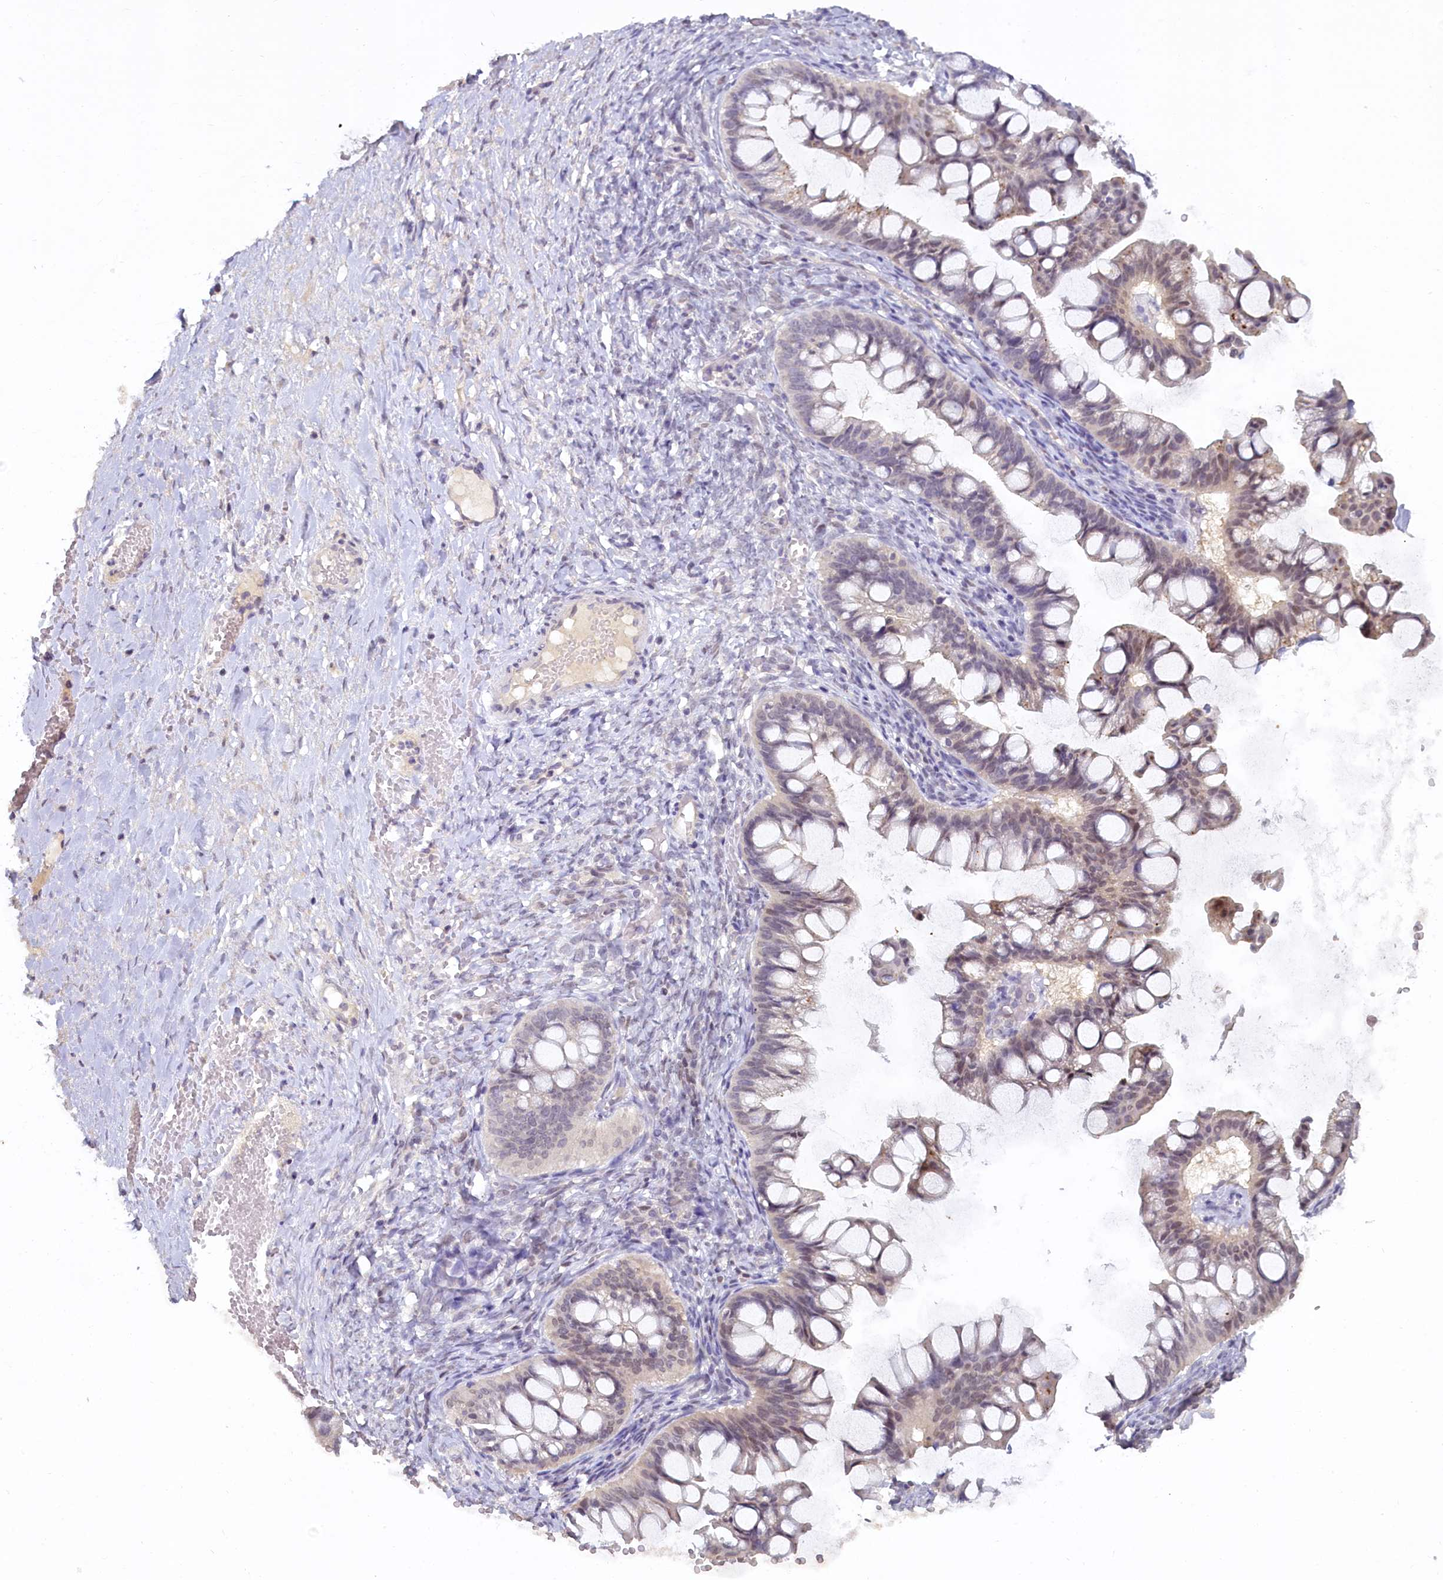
{"staining": {"intensity": "weak", "quantity": "<25%", "location": "nuclear"}, "tissue": "ovarian cancer", "cell_type": "Tumor cells", "image_type": "cancer", "snomed": [{"axis": "morphology", "description": "Cystadenocarcinoma, mucinous, NOS"}, {"axis": "topography", "description": "Ovary"}], "caption": "This is a micrograph of IHC staining of ovarian cancer, which shows no positivity in tumor cells. The staining is performed using DAB (3,3'-diaminobenzidine) brown chromogen with nuclei counter-stained in using hematoxylin.", "gene": "MUCL1", "patient": {"sex": "female", "age": 73}}